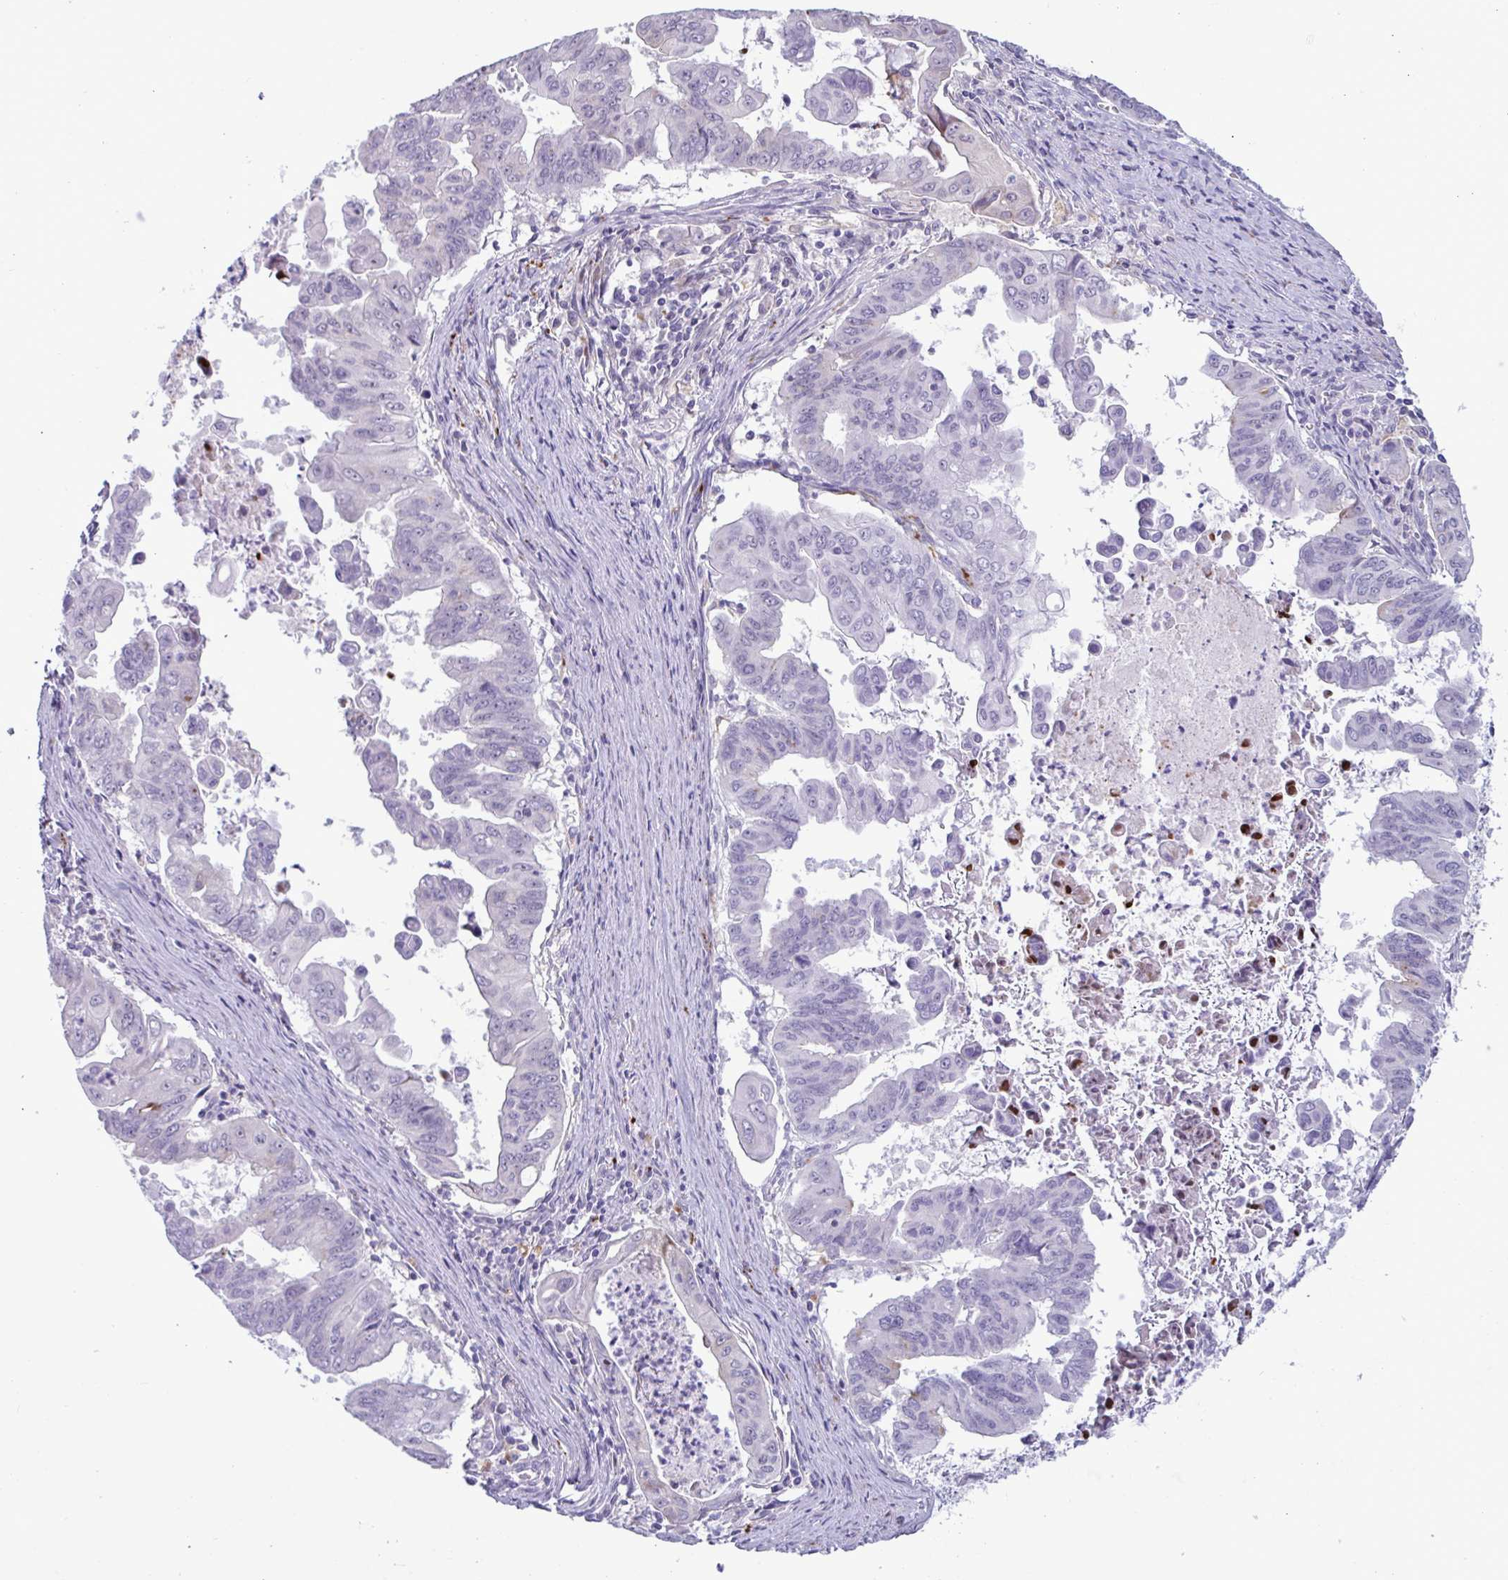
{"staining": {"intensity": "negative", "quantity": "none", "location": "none"}, "tissue": "stomach cancer", "cell_type": "Tumor cells", "image_type": "cancer", "snomed": [{"axis": "morphology", "description": "Adenocarcinoma, NOS"}, {"axis": "topography", "description": "Stomach, upper"}], "caption": "This photomicrograph is of stomach adenocarcinoma stained with immunohistochemistry to label a protein in brown with the nuclei are counter-stained blue. There is no expression in tumor cells. Brightfield microscopy of immunohistochemistry (IHC) stained with DAB (3,3'-diaminobenzidine) (brown) and hematoxylin (blue), captured at high magnification.", "gene": "DOCK11", "patient": {"sex": "male", "age": 80}}